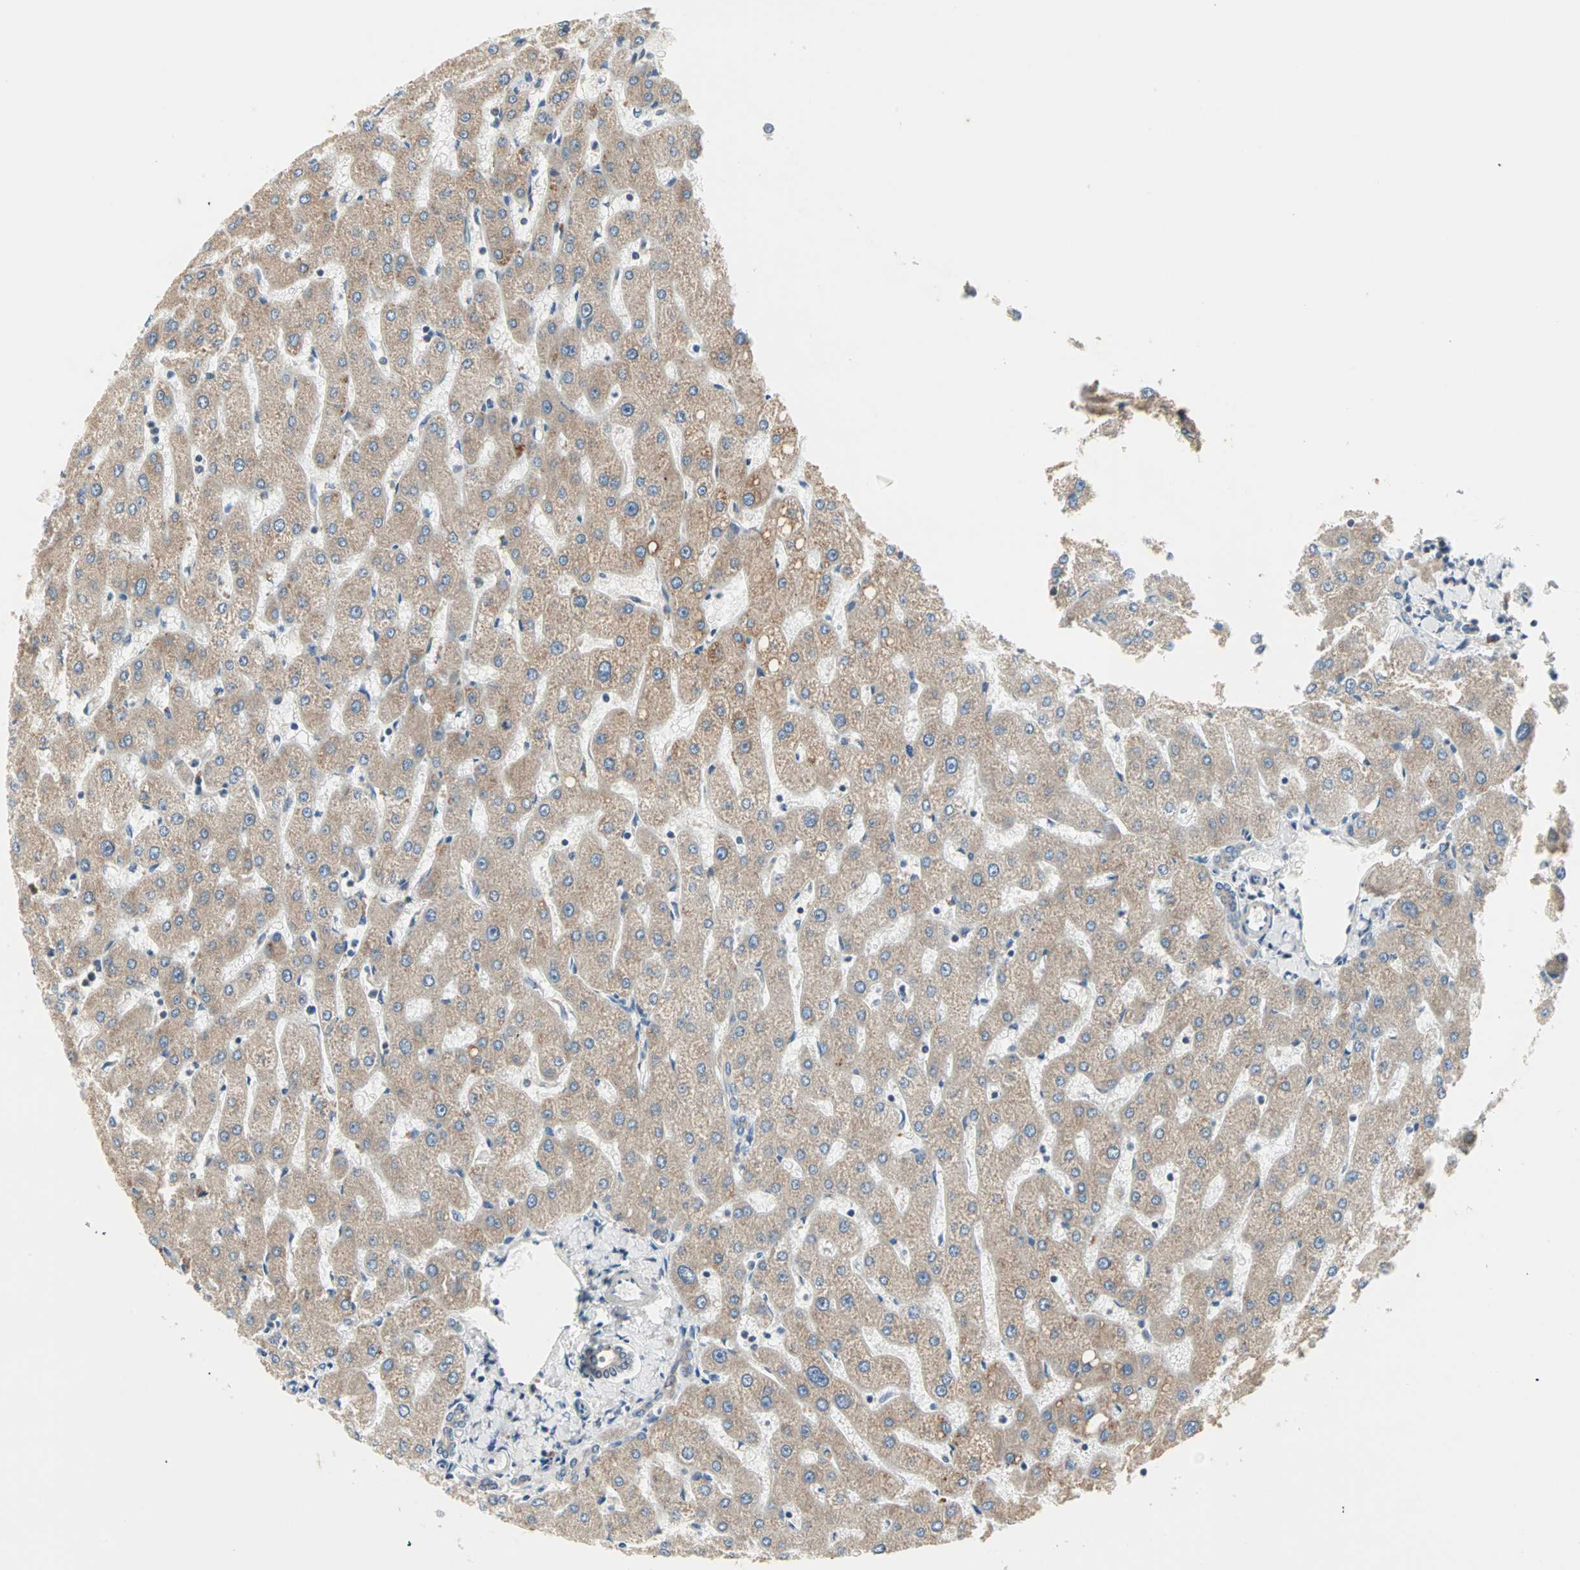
{"staining": {"intensity": "weak", "quantity": "25%-75%", "location": "cytoplasmic/membranous"}, "tissue": "liver", "cell_type": "Cholangiocytes", "image_type": "normal", "snomed": [{"axis": "morphology", "description": "Normal tissue, NOS"}, {"axis": "topography", "description": "Liver"}], "caption": "IHC of benign human liver displays low levels of weak cytoplasmic/membranous staining in approximately 25%-75% of cholangiocytes.", "gene": "SAR1A", "patient": {"sex": "male", "age": 67}}